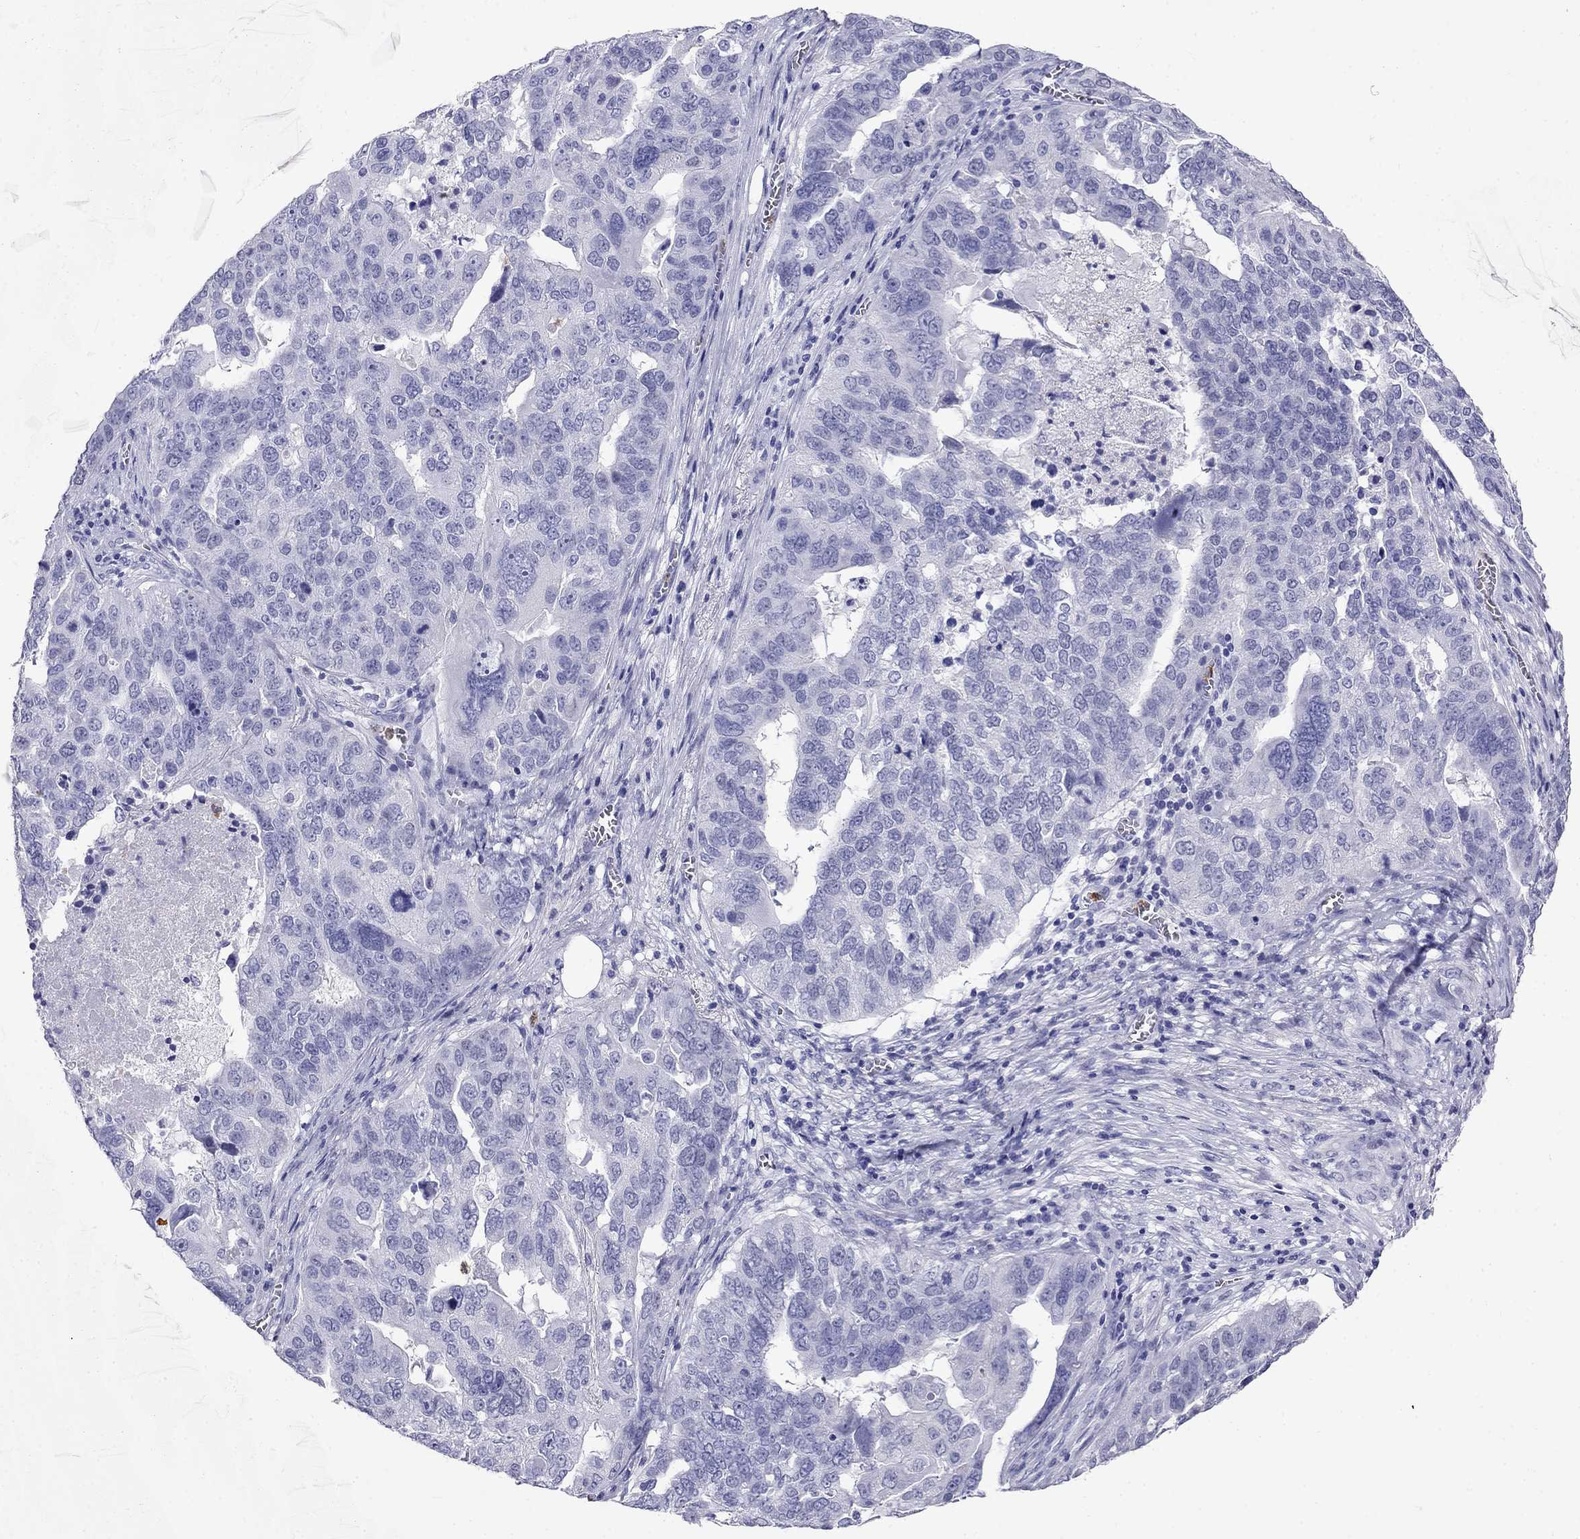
{"staining": {"intensity": "negative", "quantity": "none", "location": "none"}, "tissue": "ovarian cancer", "cell_type": "Tumor cells", "image_type": "cancer", "snomed": [{"axis": "morphology", "description": "Carcinoma, endometroid"}, {"axis": "topography", "description": "Soft tissue"}, {"axis": "topography", "description": "Ovary"}], "caption": "DAB immunohistochemical staining of human ovarian endometroid carcinoma reveals no significant positivity in tumor cells.", "gene": "PPP1R36", "patient": {"sex": "female", "age": 52}}